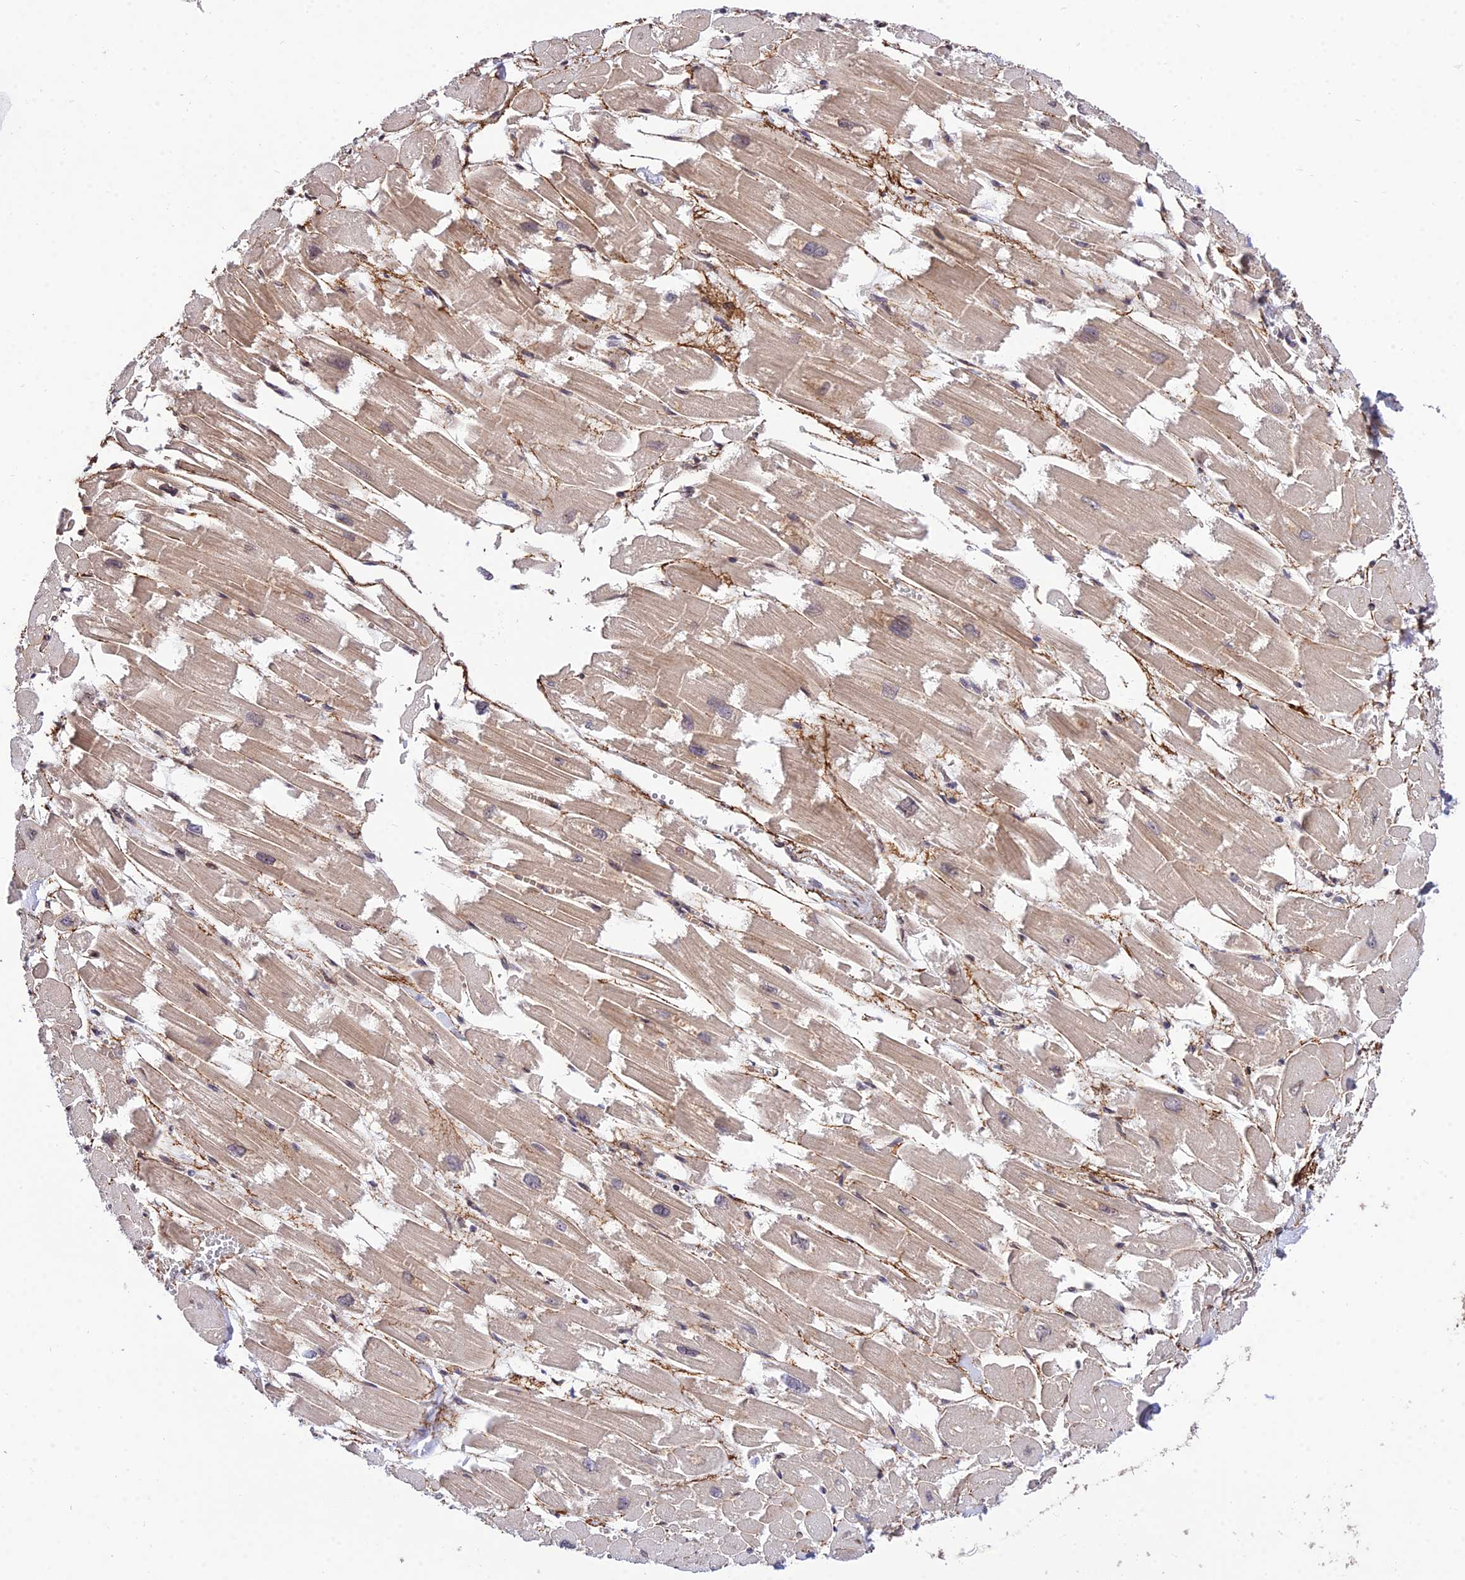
{"staining": {"intensity": "moderate", "quantity": ">75%", "location": "cytoplasmic/membranous"}, "tissue": "heart muscle", "cell_type": "Cardiomyocytes", "image_type": "normal", "snomed": [{"axis": "morphology", "description": "Normal tissue, NOS"}, {"axis": "topography", "description": "Heart"}], "caption": "Immunohistochemical staining of normal heart muscle reveals medium levels of moderate cytoplasmic/membranous staining in approximately >75% of cardiomyocytes. (Brightfield microscopy of DAB IHC at high magnification).", "gene": "SMG6", "patient": {"sex": "male", "age": 54}}